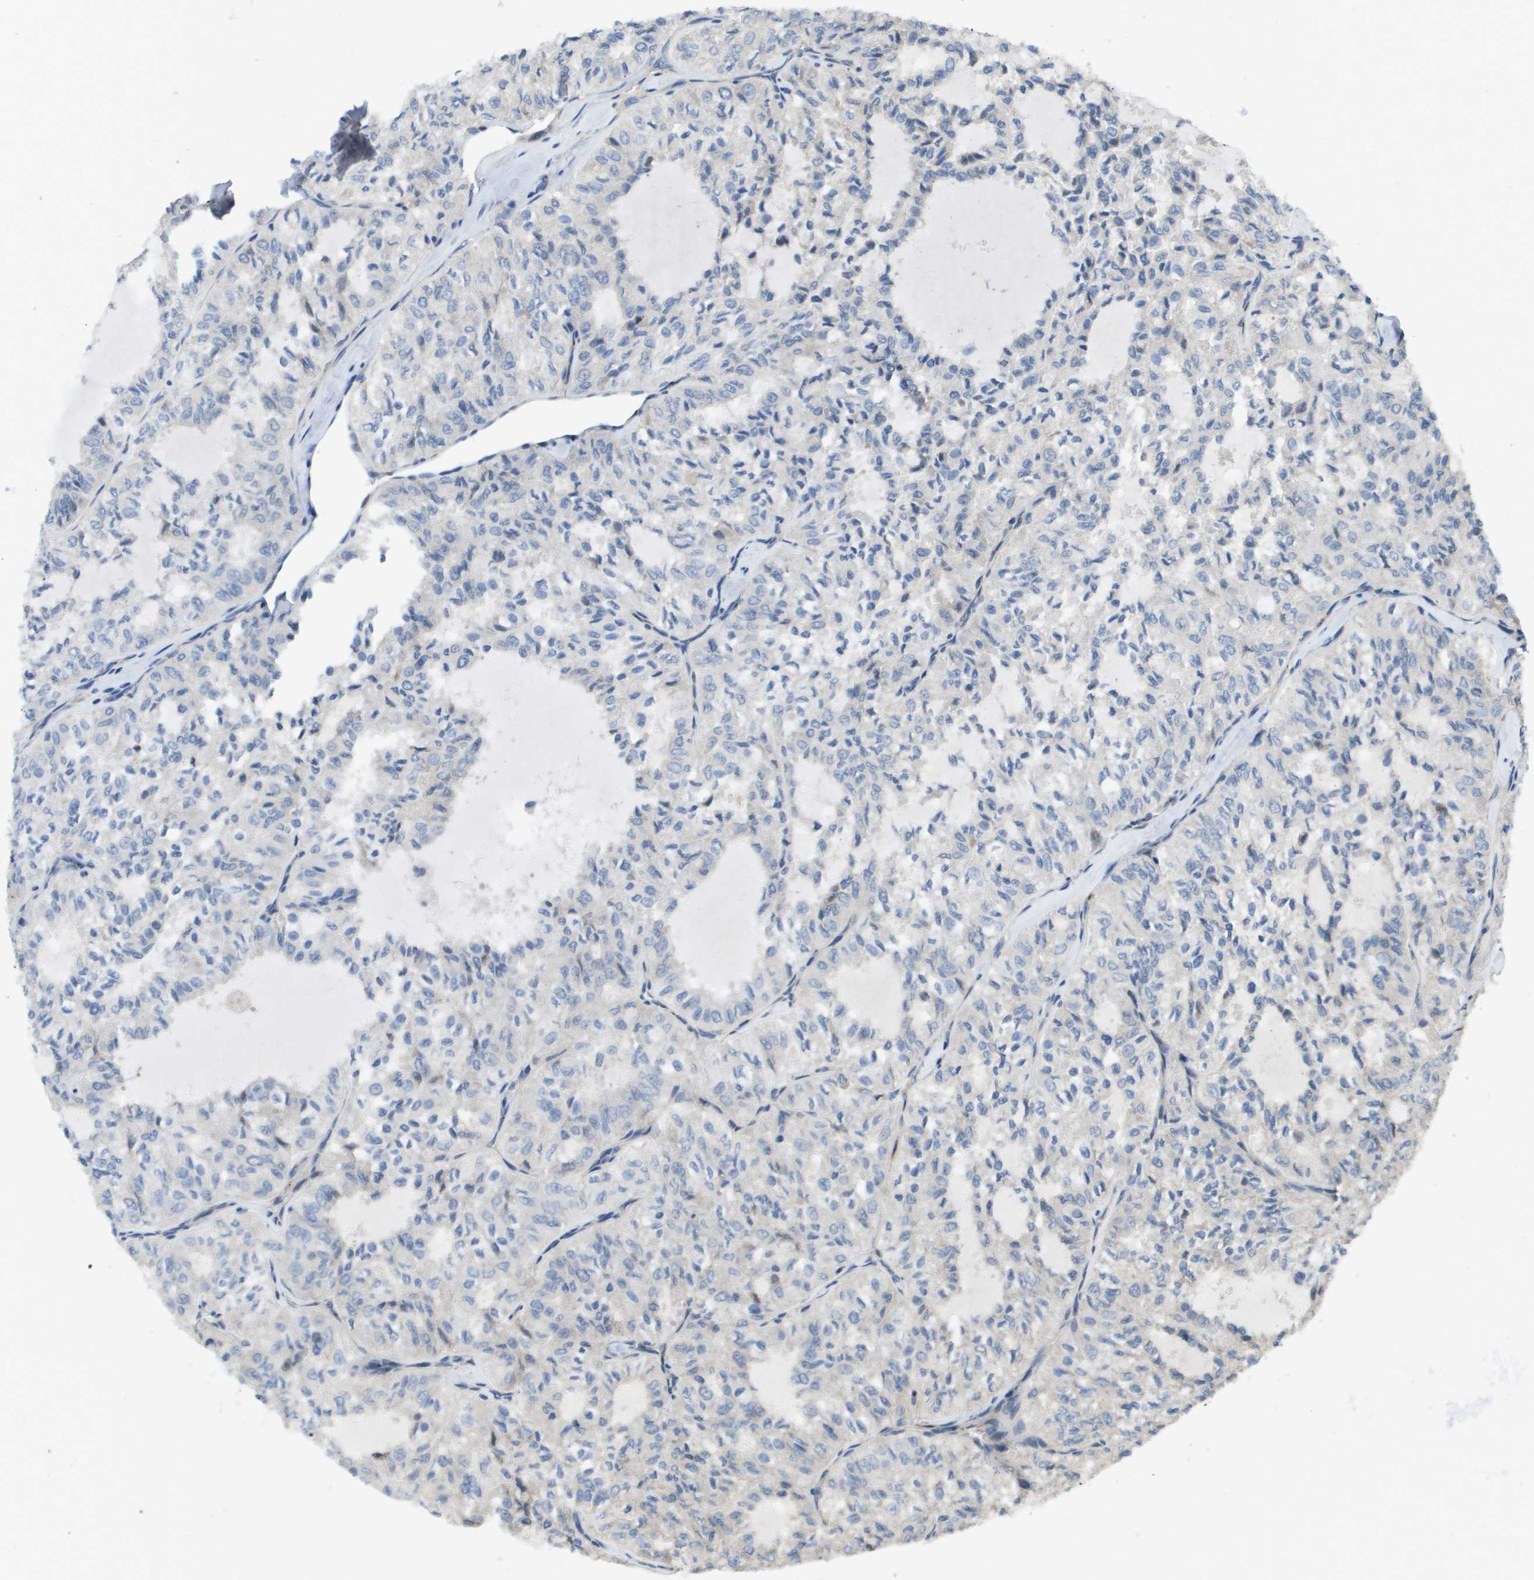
{"staining": {"intensity": "negative", "quantity": "none", "location": "none"}, "tissue": "thyroid cancer", "cell_type": "Tumor cells", "image_type": "cancer", "snomed": [{"axis": "morphology", "description": "Follicular adenoma carcinoma, NOS"}, {"axis": "topography", "description": "Thyroid gland"}], "caption": "A histopathology image of human thyroid cancer is negative for staining in tumor cells.", "gene": "KRT23", "patient": {"sex": "male", "age": 75}}